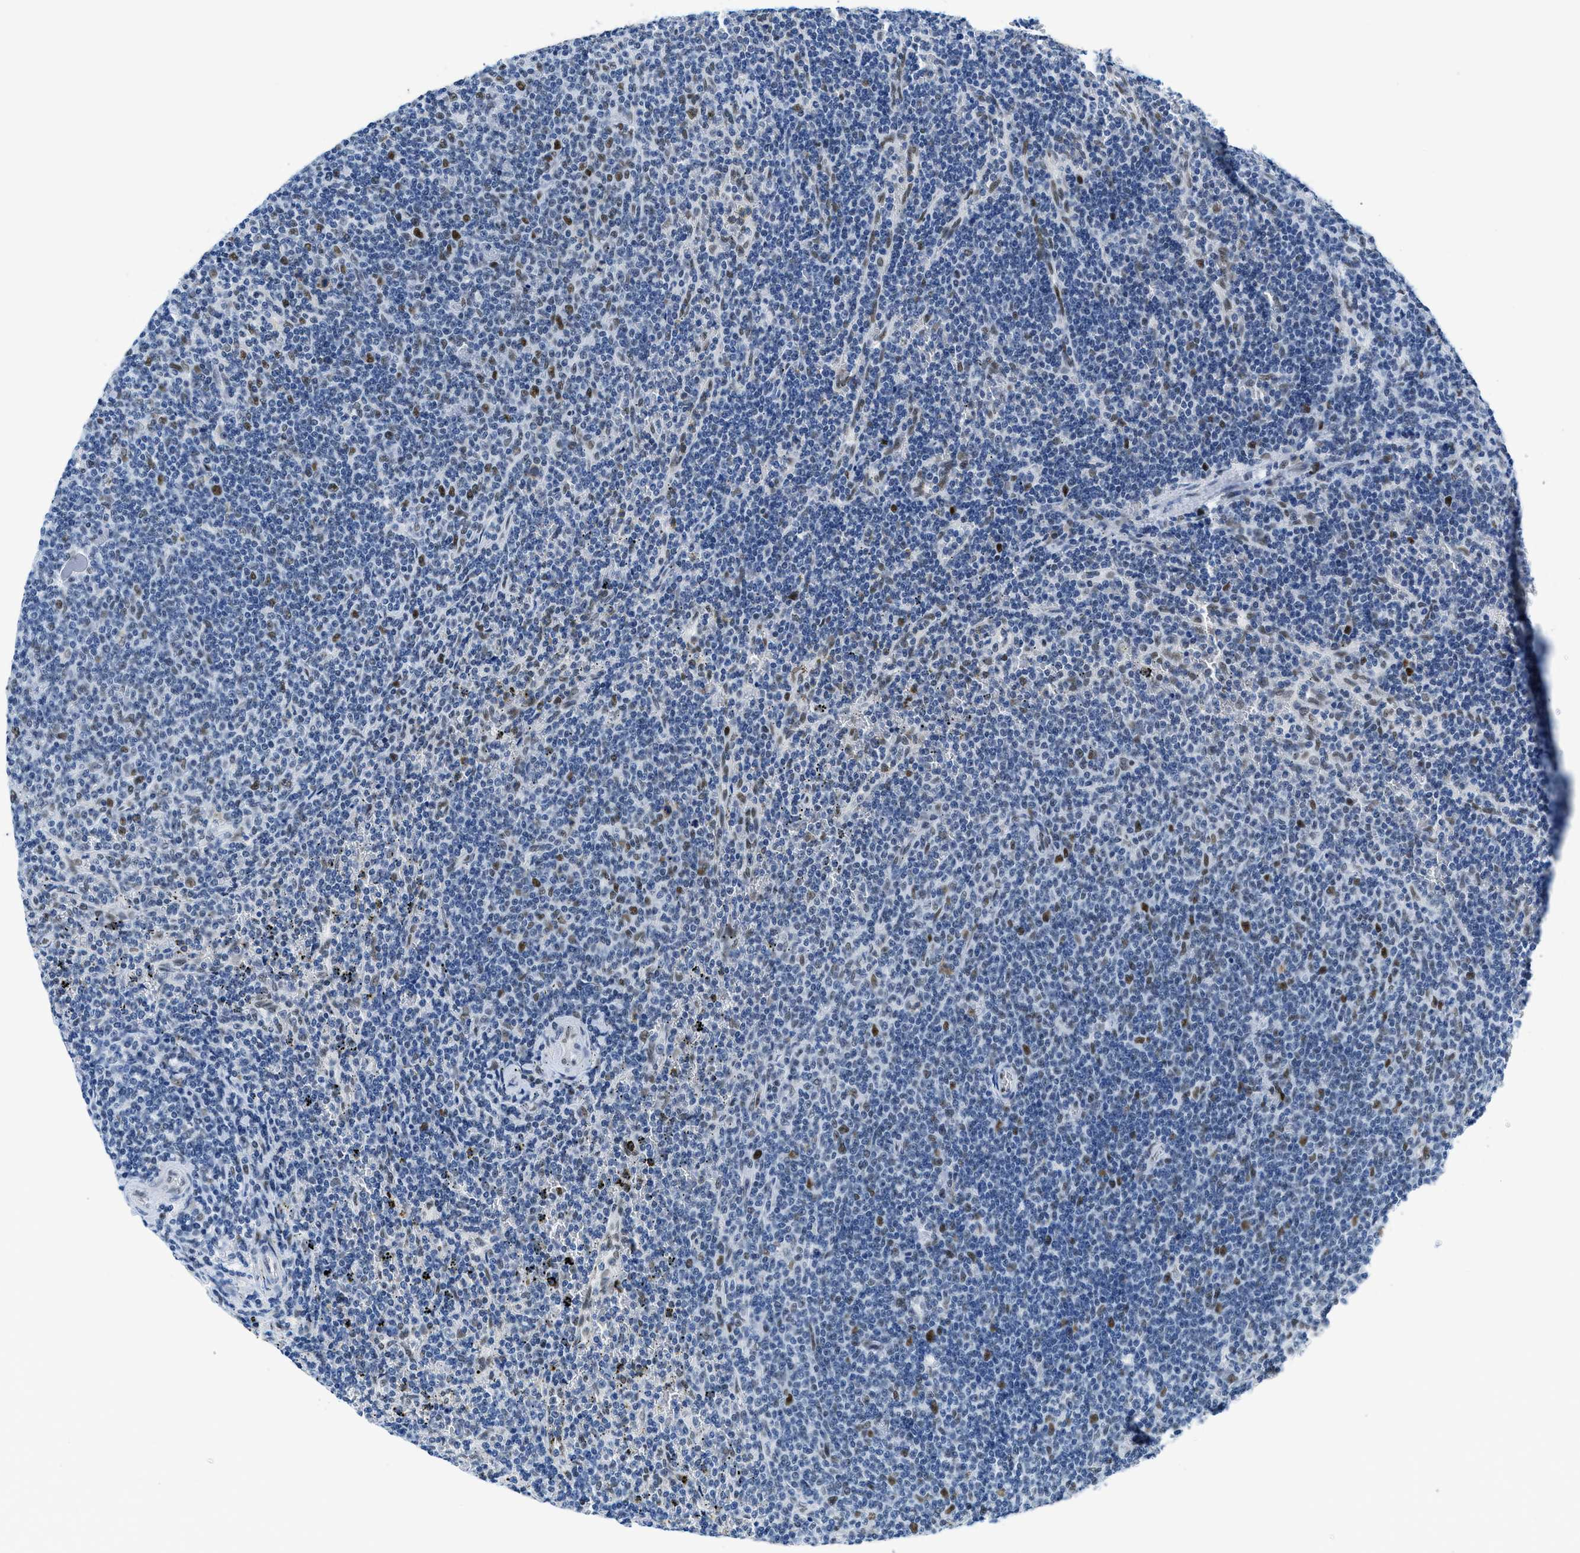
{"staining": {"intensity": "moderate", "quantity": "<25%", "location": "nuclear"}, "tissue": "lymphoma", "cell_type": "Tumor cells", "image_type": "cancer", "snomed": [{"axis": "morphology", "description": "Malignant lymphoma, non-Hodgkin's type, Low grade"}, {"axis": "topography", "description": "Spleen"}], "caption": "Lymphoma stained with DAB (3,3'-diaminobenzidine) IHC exhibits low levels of moderate nuclear positivity in approximately <25% of tumor cells.", "gene": "SMARCAD1", "patient": {"sex": "female", "age": 50}}